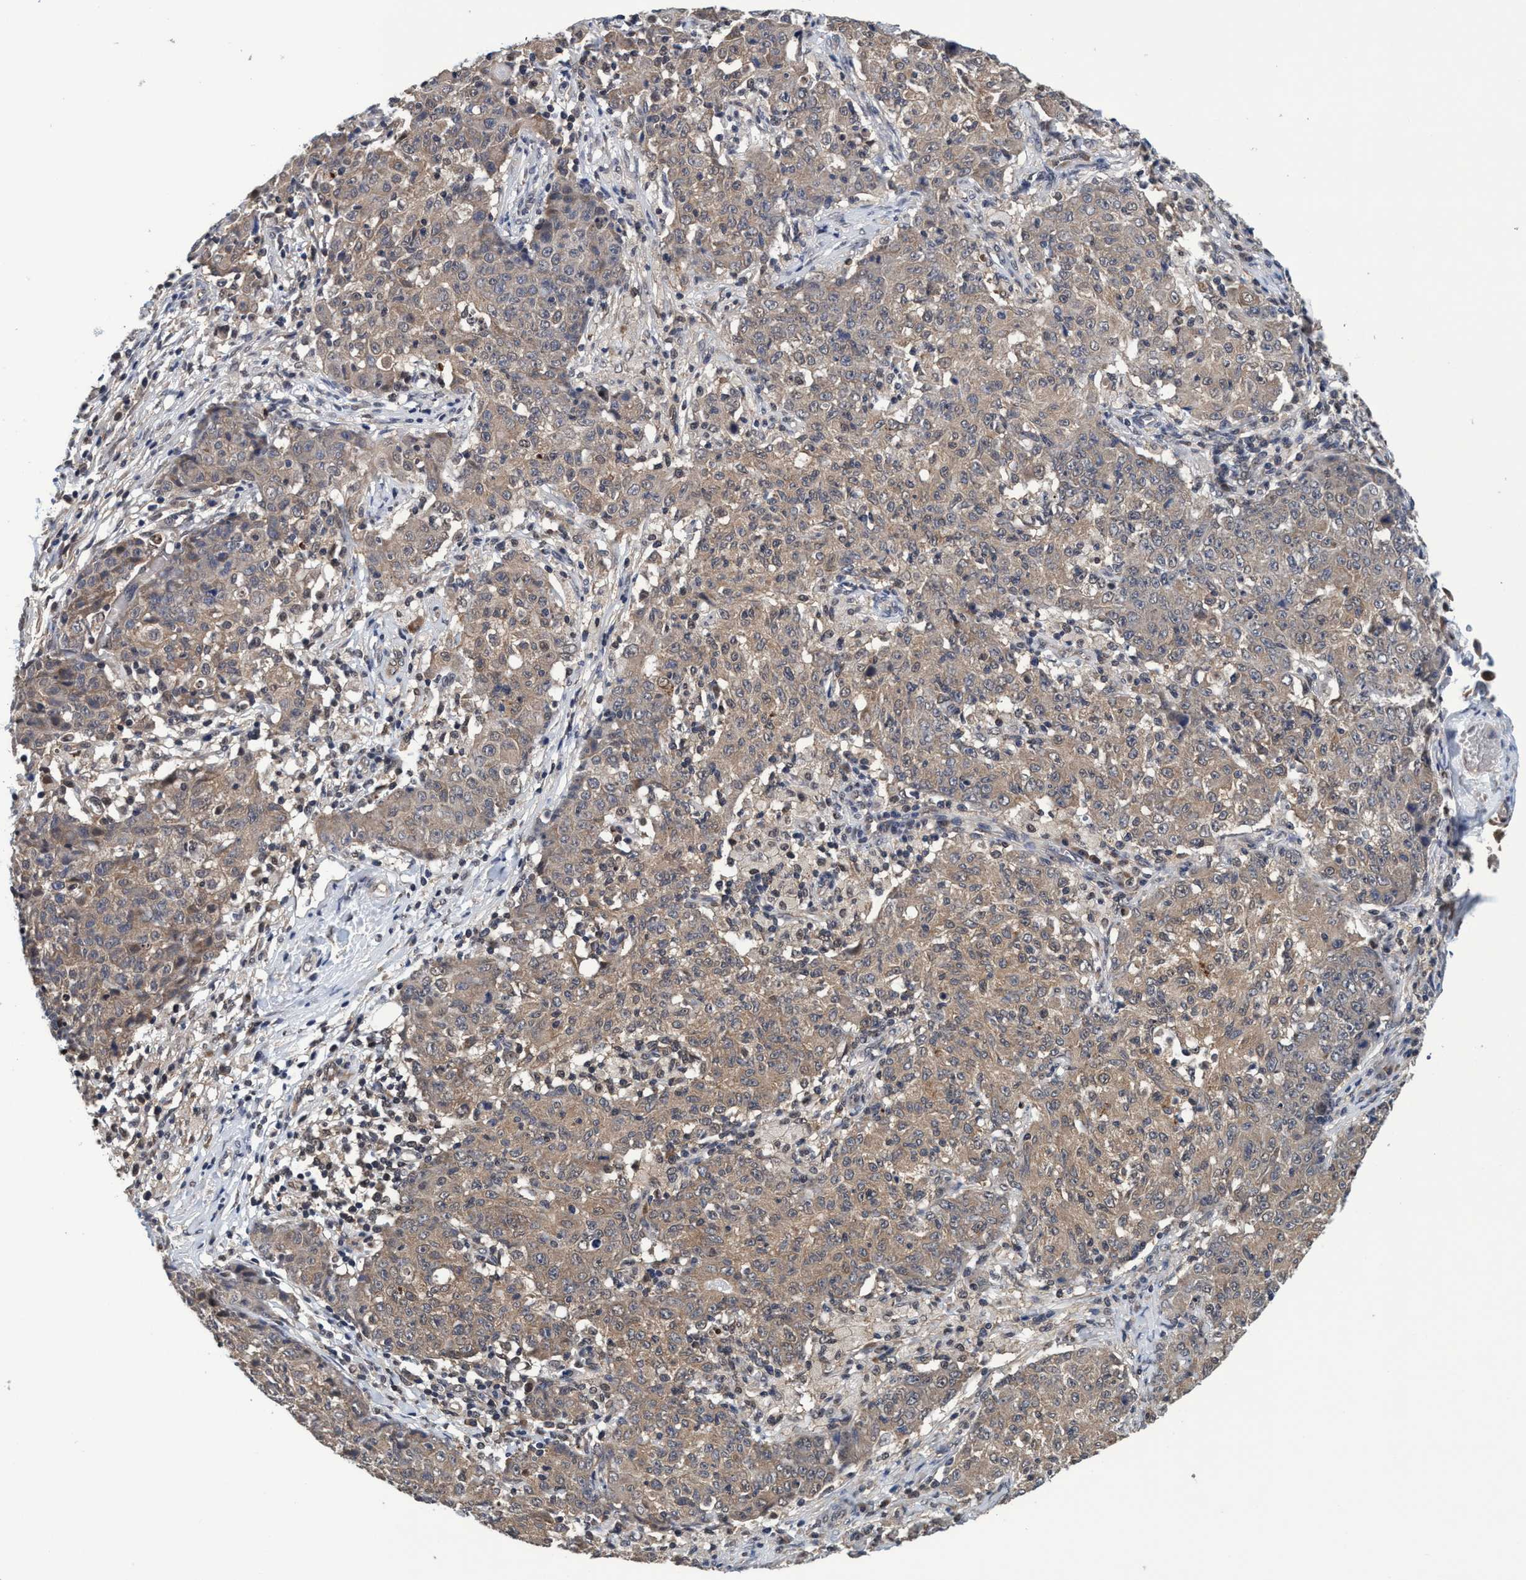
{"staining": {"intensity": "weak", "quantity": ">75%", "location": "cytoplasmic/membranous,nuclear"}, "tissue": "ovarian cancer", "cell_type": "Tumor cells", "image_type": "cancer", "snomed": [{"axis": "morphology", "description": "Carcinoma, endometroid"}, {"axis": "topography", "description": "Ovary"}], "caption": "This is an image of immunohistochemistry staining of ovarian cancer (endometroid carcinoma), which shows weak expression in the cytoplasmic/membranous and nuclear of tumor cells.", "gene": "PSMD12", "patient": {"sex": "female", "age": 42}}